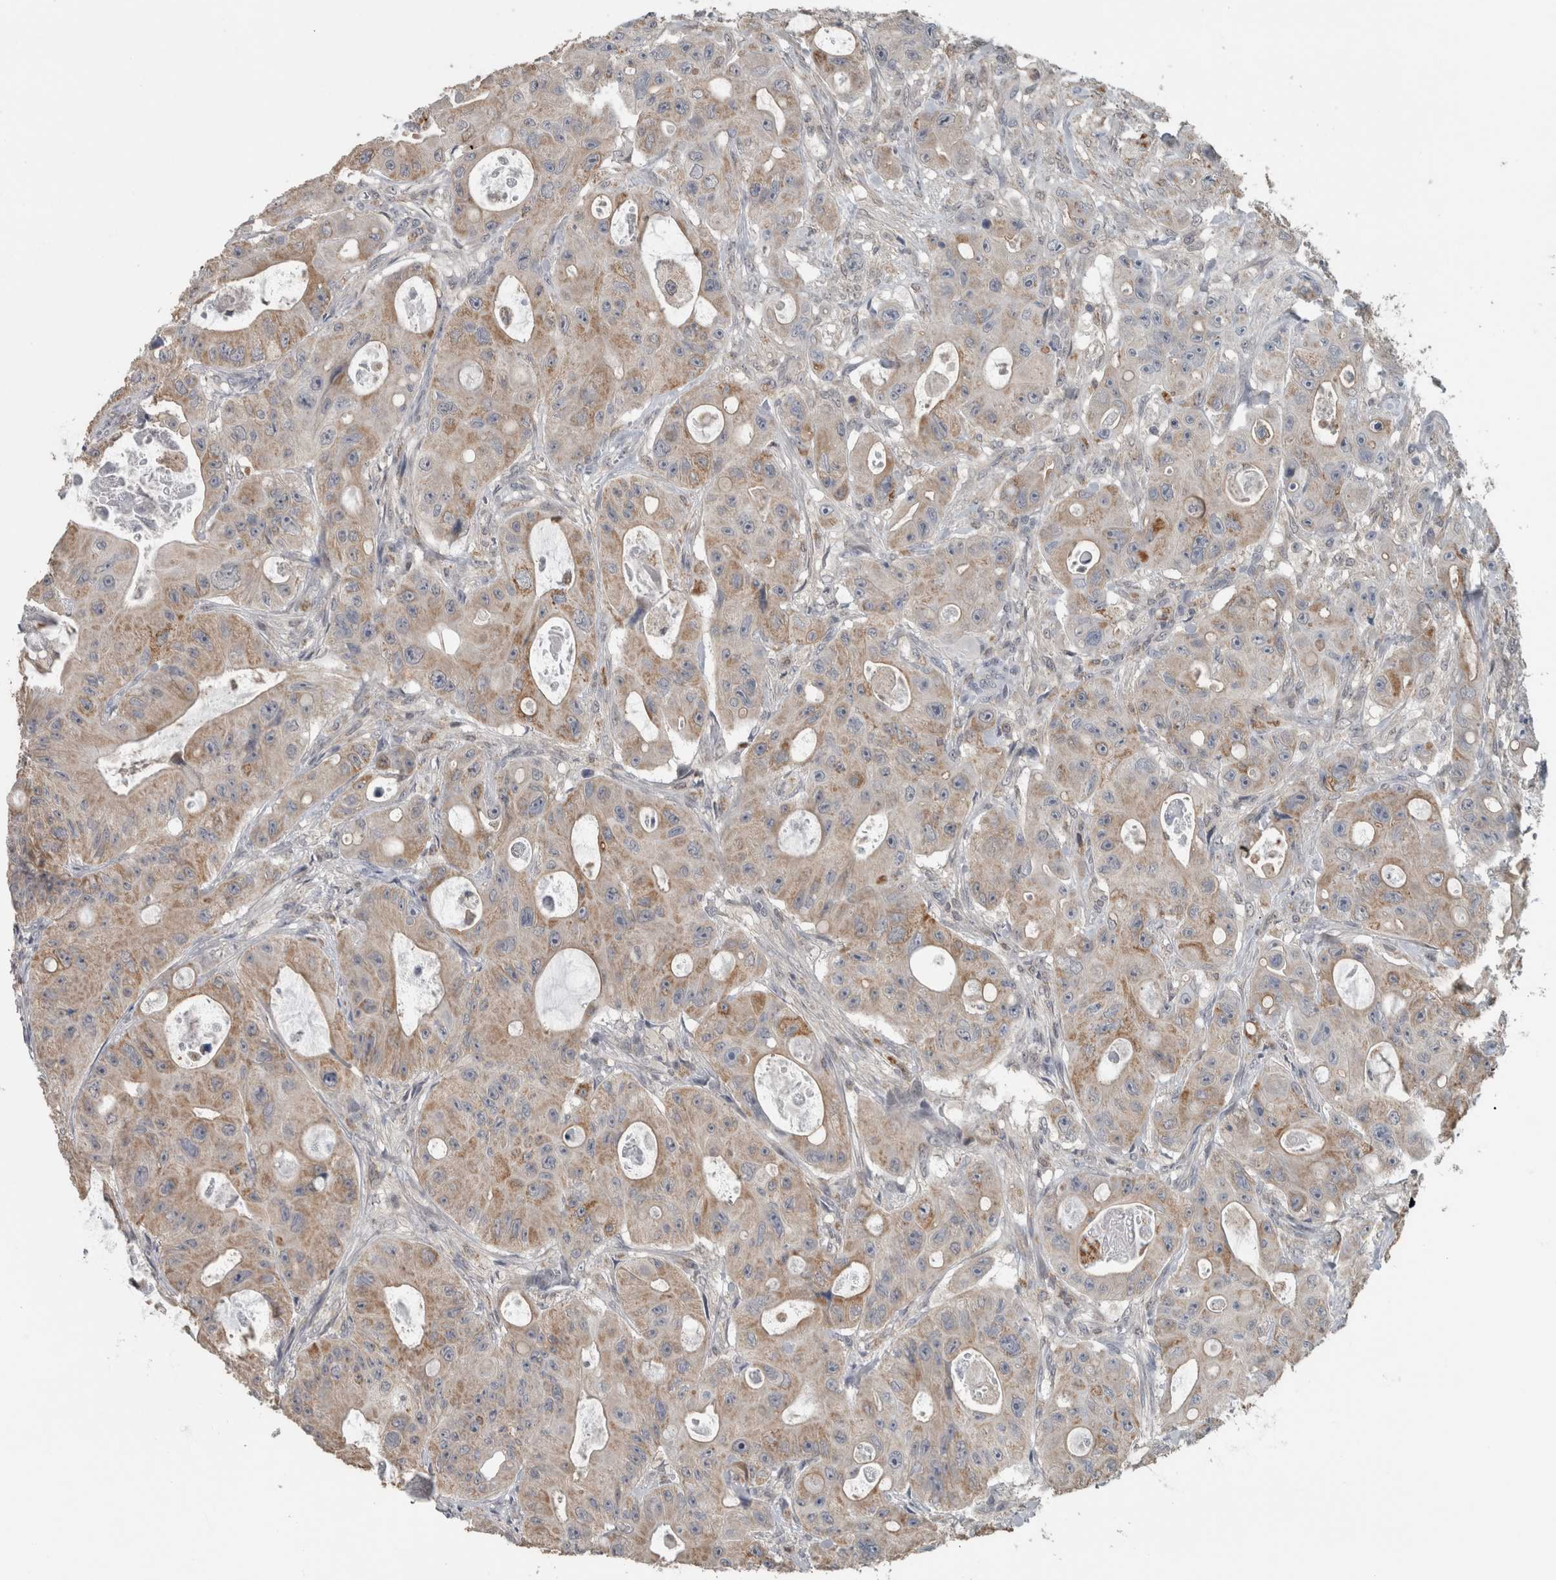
{"staining": {"intensity": "moderate", "quantity": "<25%", "location": "cytoplasmic/membranous"}, "tissue": "colorectal cancer", "cell_type": "Tumor cells", "image_type": "cancer", "snomed": [{"axis": "morphology", "description": "Adenocarcinoma, NOS"}, {"axis": "topography", "description": "Colon"}], "caption": "Brown immunohistochemical staining in human colorectal adenocarcinoma demonstrates moderate cytoplasmic/membranous expression in approximately <25% of tumor cells.", "gene": "ACSF2", "patient": {"sex": "female", "age": 46}}